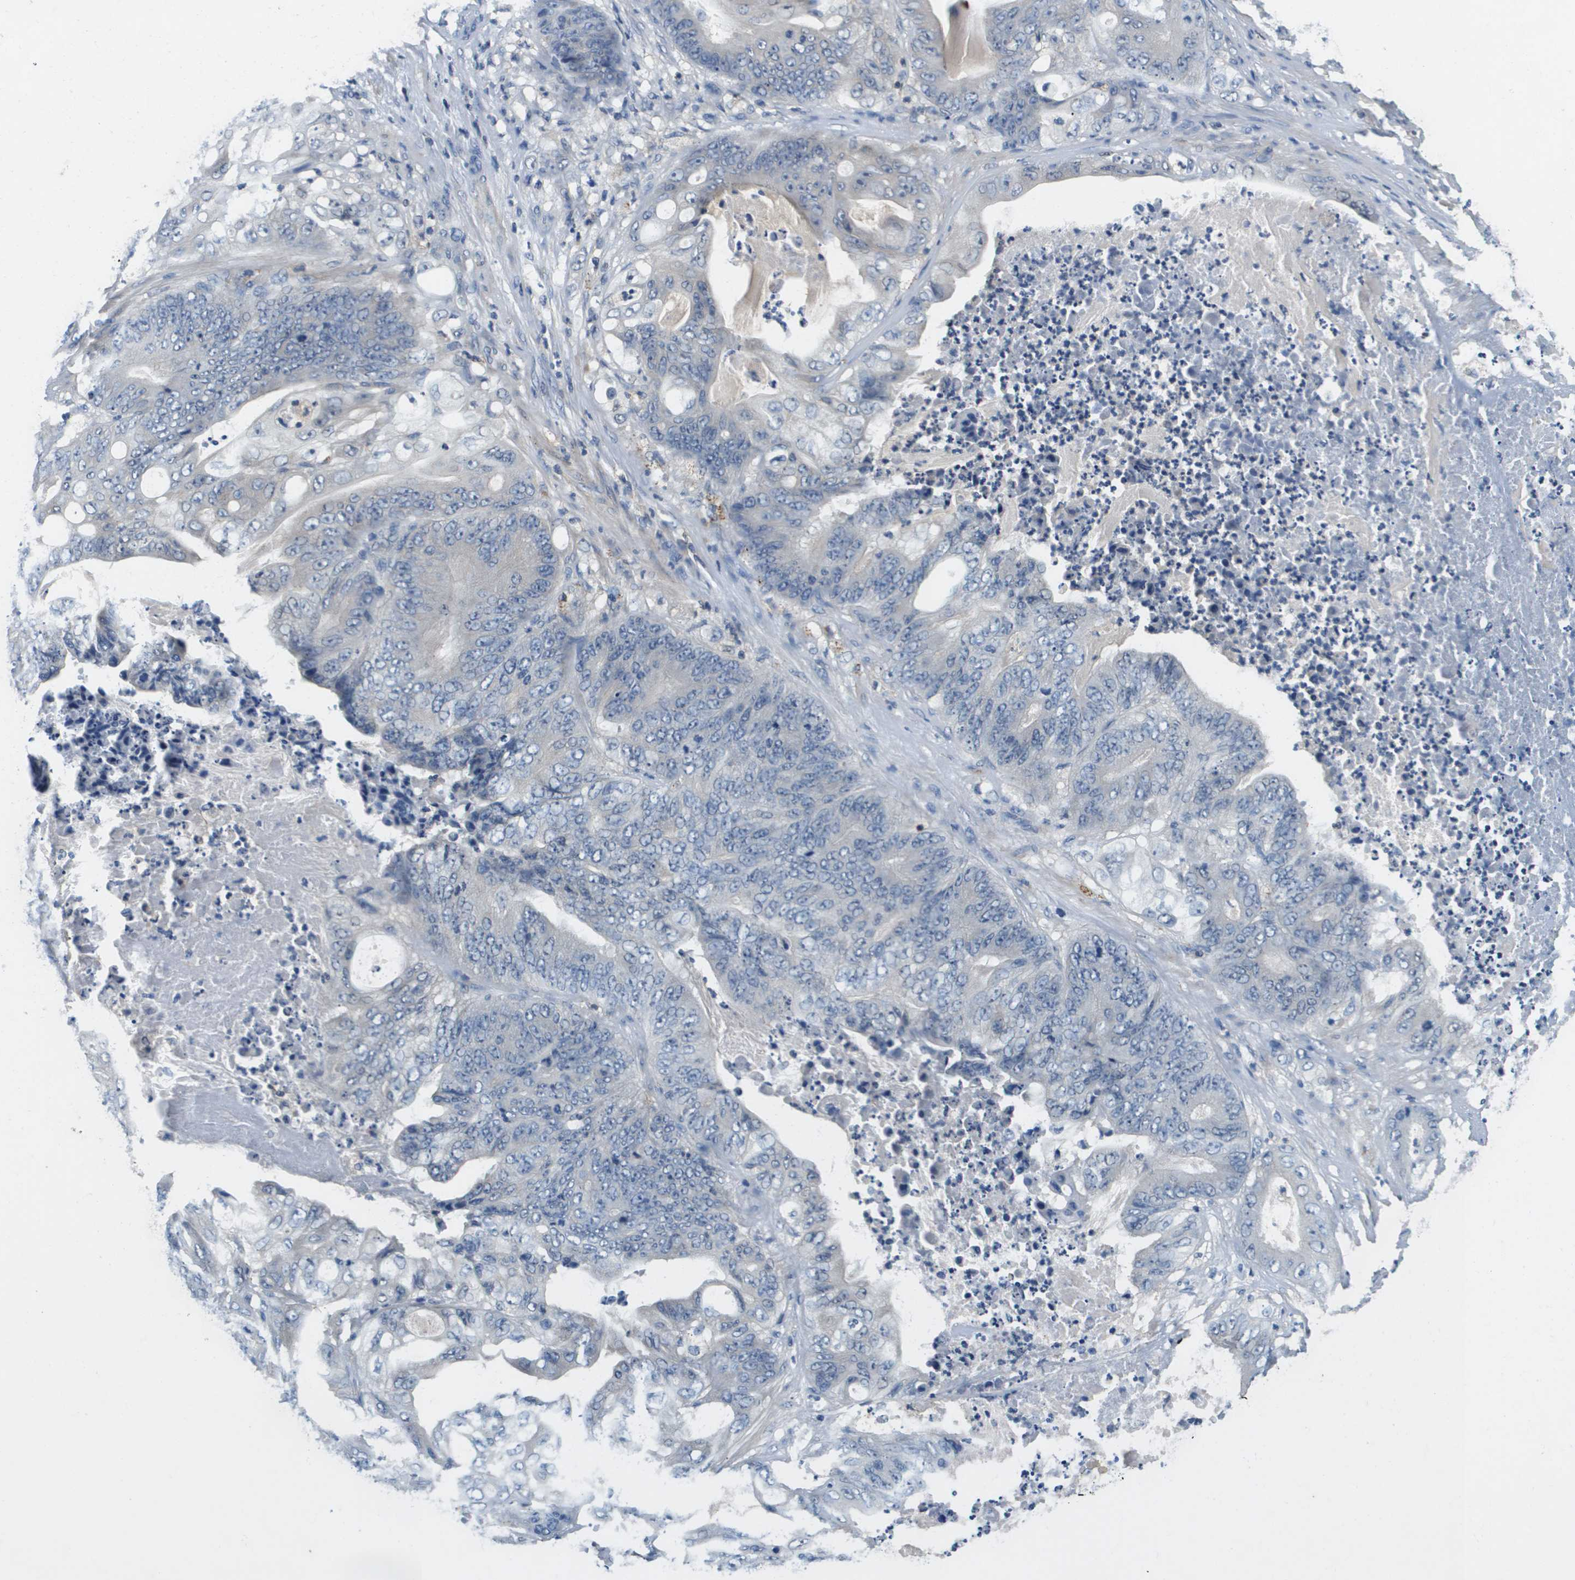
{"staining": {"intensity": "negative", "quantity": "none", "location": "none"}, "tissue": "stomach cancer", "cell_type": "Tumor cells", "image_type": "cancer", "snomed": [{"axis": "morphology", "description": "Adenocarcinoma, NOS"}, {"axis": "topography", "description": "Stomach"}], "caption": "Protein analysis of adenocarcinoma (stomach) shows no significant positivity in tumor cells.", "gene": "KCNQ5", "patient": {"sex": "female", "age": 73}}